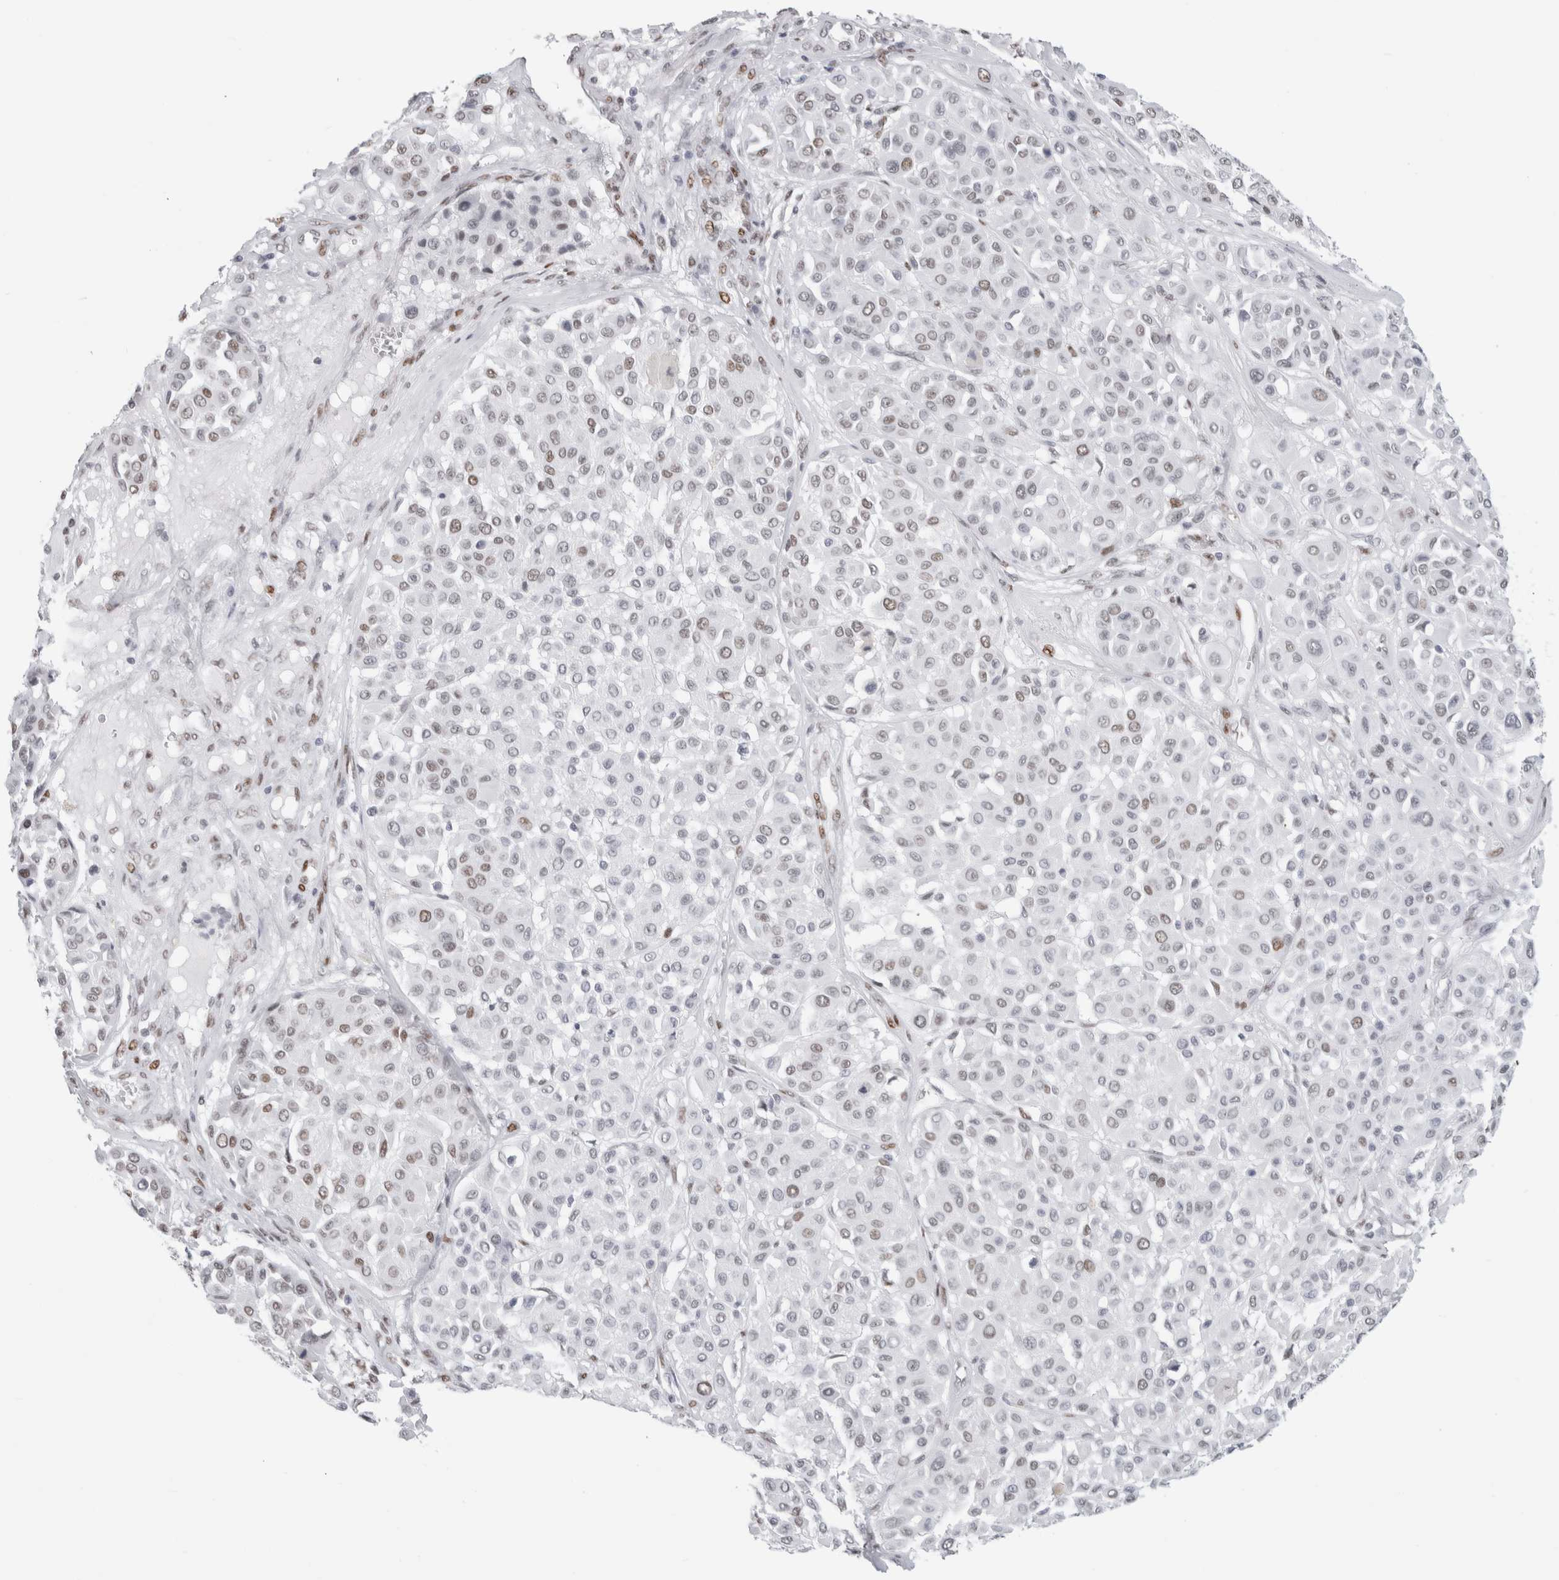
{"staining": {"intensity": "weak", "quantity": "25%-75%", "location": "nuclear"}, "tissue": "melanoma", "cell_type": "Tumor cells", "image_type": "cancer", "snomed": [{"axis": "morphology", "description": "Malignant melanoma, Metastatic site"}, {"axis": "topography", "description": "Soft tissue"}], "caption": "Immunohistochemical staining of melanoma demonstrates weak nuclear protein expression in about 25%-75% of tumor cells.", "gene": "SMARCC1", "patient": {"sex": "male", "age": 41}}